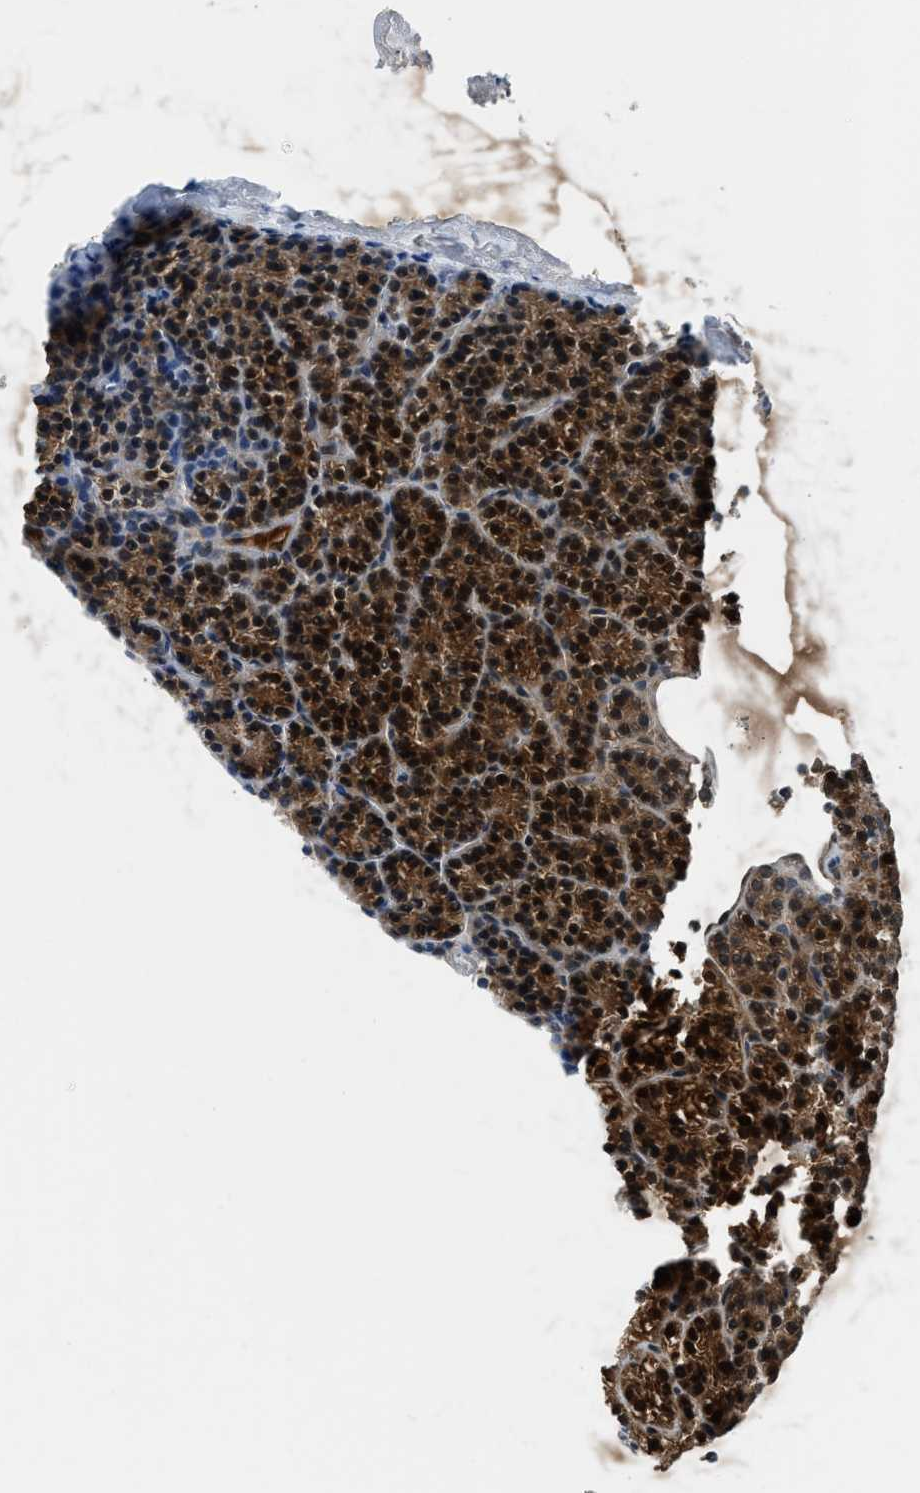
{"staining": {"intensity": "strong", "quantity": ">75%", "location": "cytoplasmic/membranous,nuclear"}, "tissue": "parathyroid gland", "cell_type": "Glandular cells", "image_type": "normal", "snomed": [{"axis": "morphology", "description": "Normal tissue, NOS"}, {"axis": "morphology", "description": "Adenoma, NOS"}, {"axis": "topography", "description": "Parathyroid gland"}], "caption": "High-magnification brightfield microscopy of normal parathyroid gland stained with DAB (3,3'-diaminobenzidine) (brown) and counterstained with hematoxylin (blue). glandular cells exhibit strong cytoplasmic/membranous,nuclear expression is appreciated in about>75% of cells. (DAB (3,3'-diaminobenzidine) IHC, brown staining for protein, blue staining for nuclei).", "gene": "LMLN", "patient": {"sex": "female", "age": 64}}